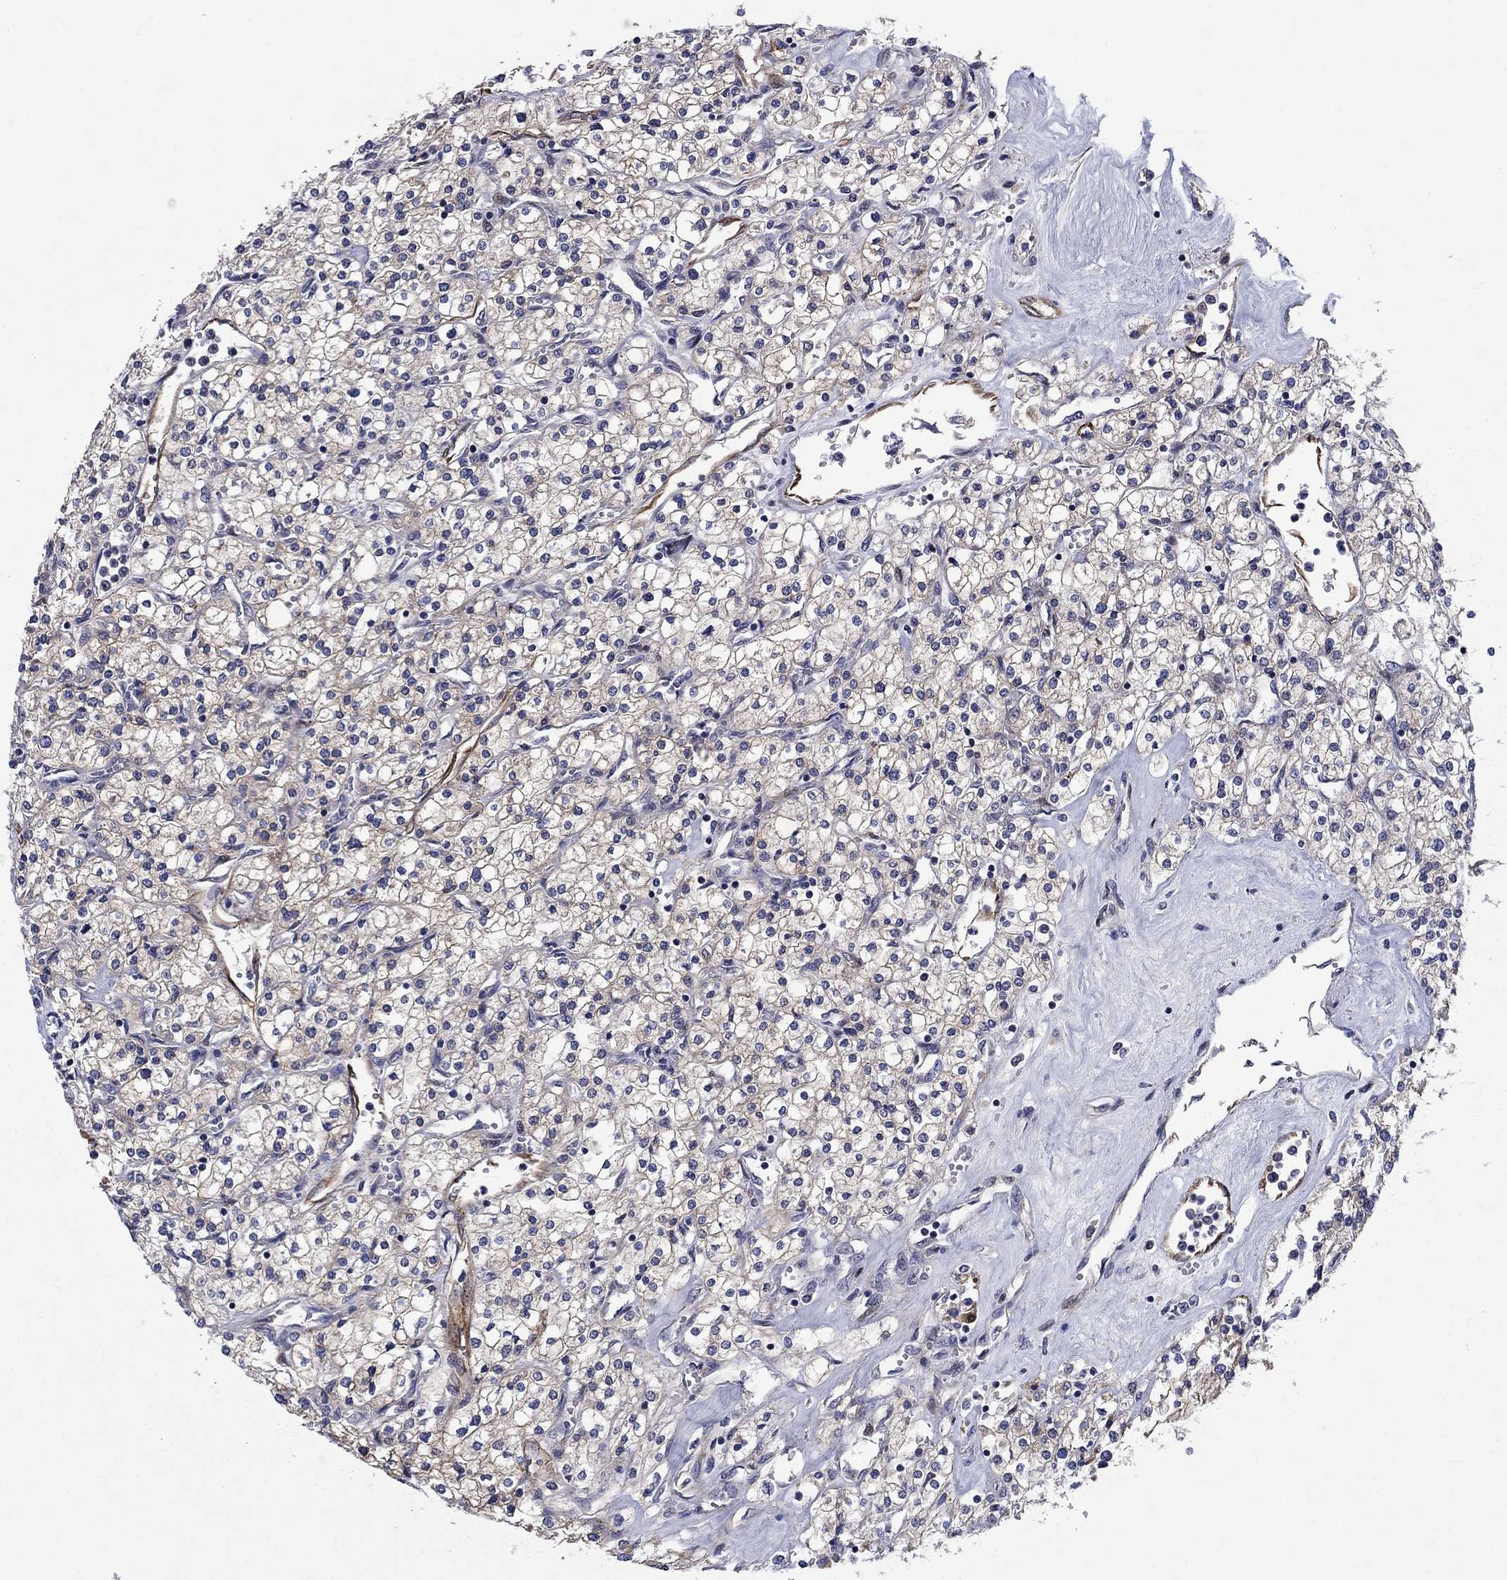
{"staining": {"intensity": "weak", "quantity": ">75%", "location": "cytoplasmic/membranous"}, "tissue": "renal cancer", "cell_type": "Tumor cells", "image_type": "cancer", "snomed": [{"axis": "morphology", "description": "Adenocarcinoma, NOS"}, {"axis": "topography", "description": "Kidney"}], "caption": "A low amount of weak cytoplasmic/membranous positivity is identified in about >75% of tumor cells in adenocarcinoma (renal) tissue. Nuclei are stained in blue.", "gene": "SLC7A1", "patient": {"sex": "male", "age": 80}}